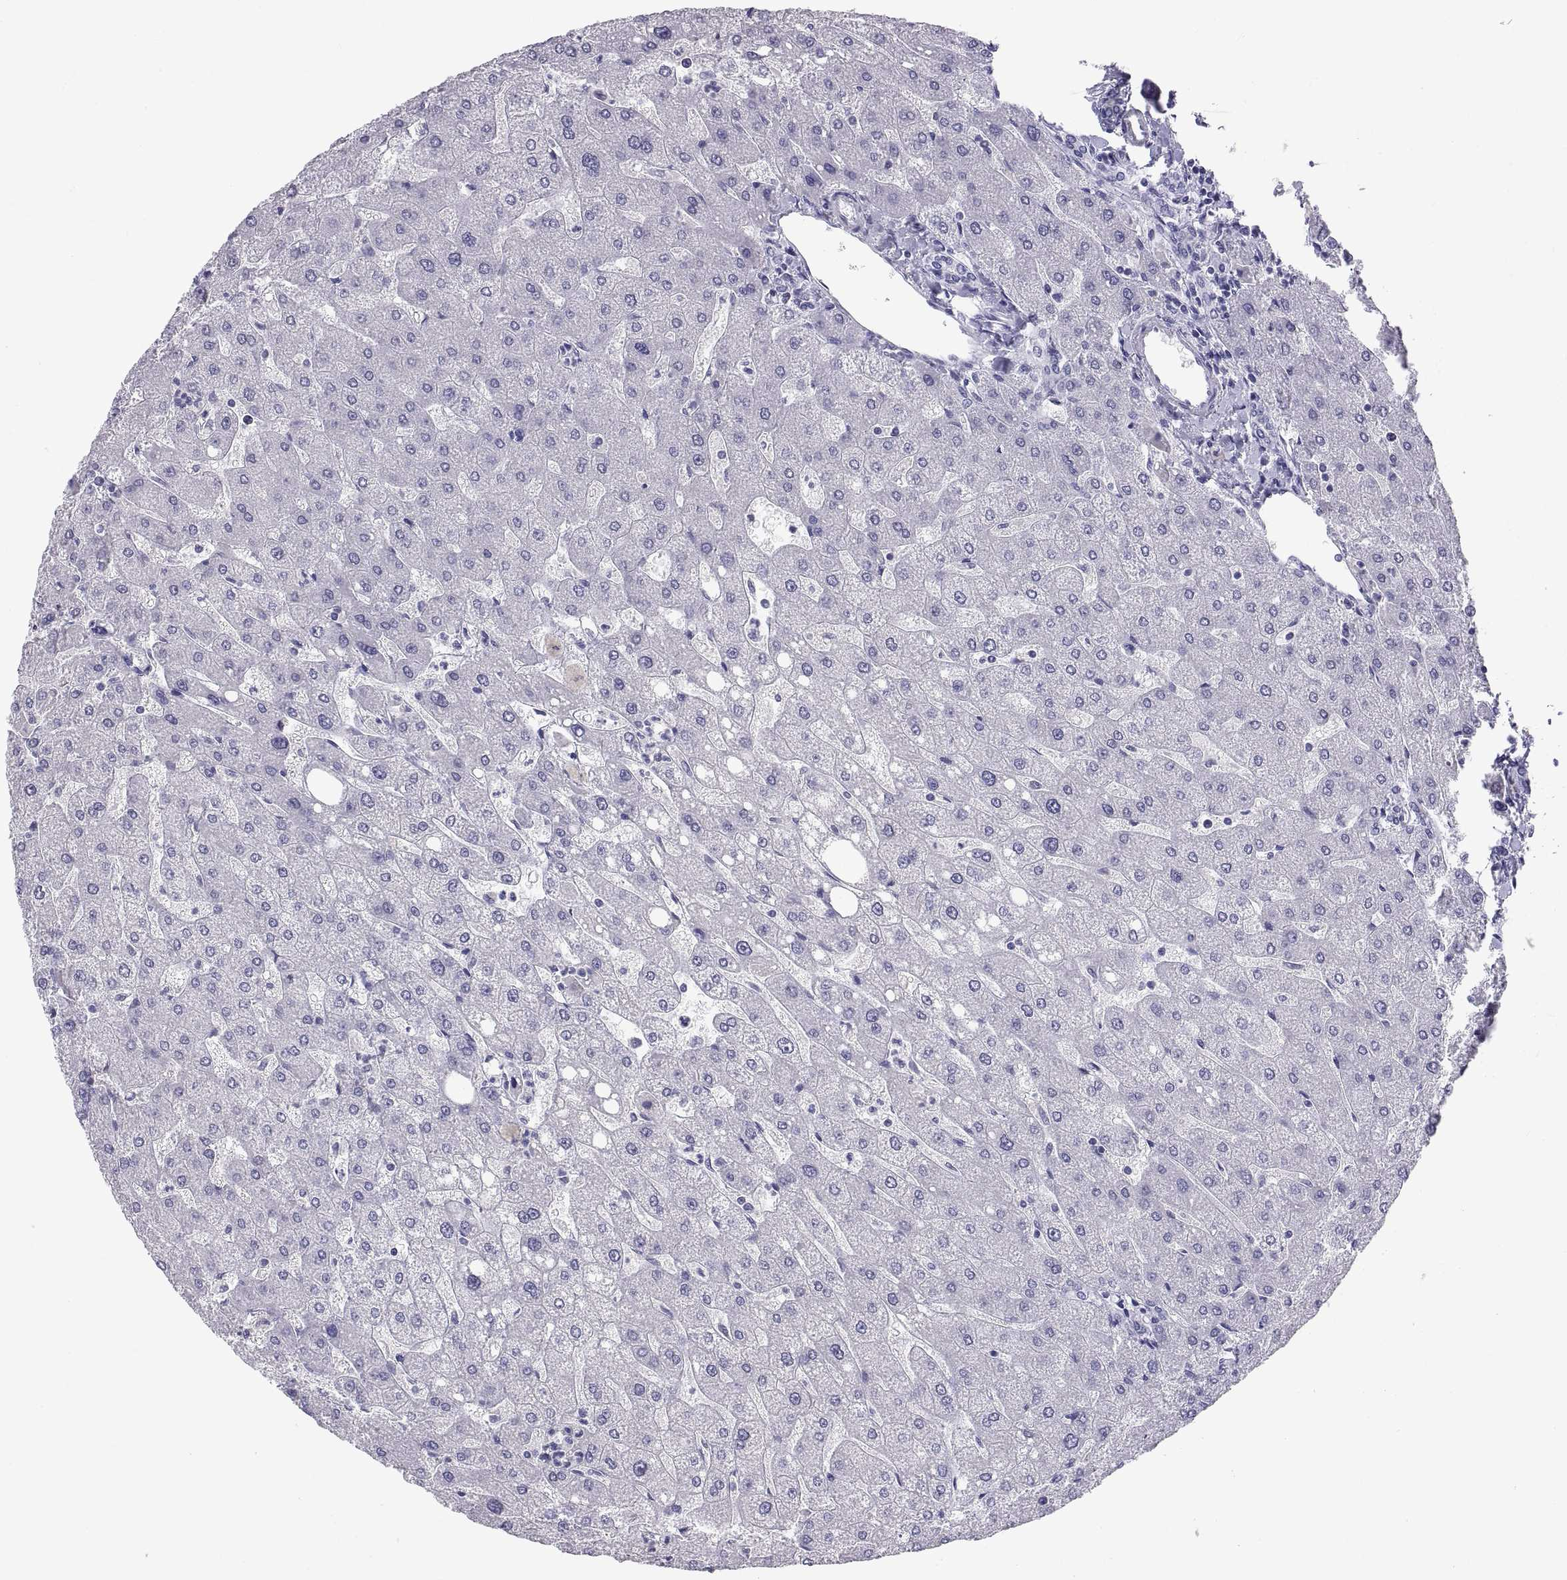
{"staining": {"intensity": "negative", "quantity": "none", "location": "none"}, "tissue": "liver", "cell_type": "Cholangiocytes", "image_type": "normal", "snomed": [{"axis": "morphology", "description": "Normal tissue, NOS"}, {"axis": "topography", "description": "Liver"}], "caption": "This histopathology image is of unremarkable liver stained with IHC to label a protein in brown with the nuclei are counter-stained blue. There is no expression in cholangiocytes.", "gene": "TEX13A", "patient": {"sex": "male", "age": 67}}